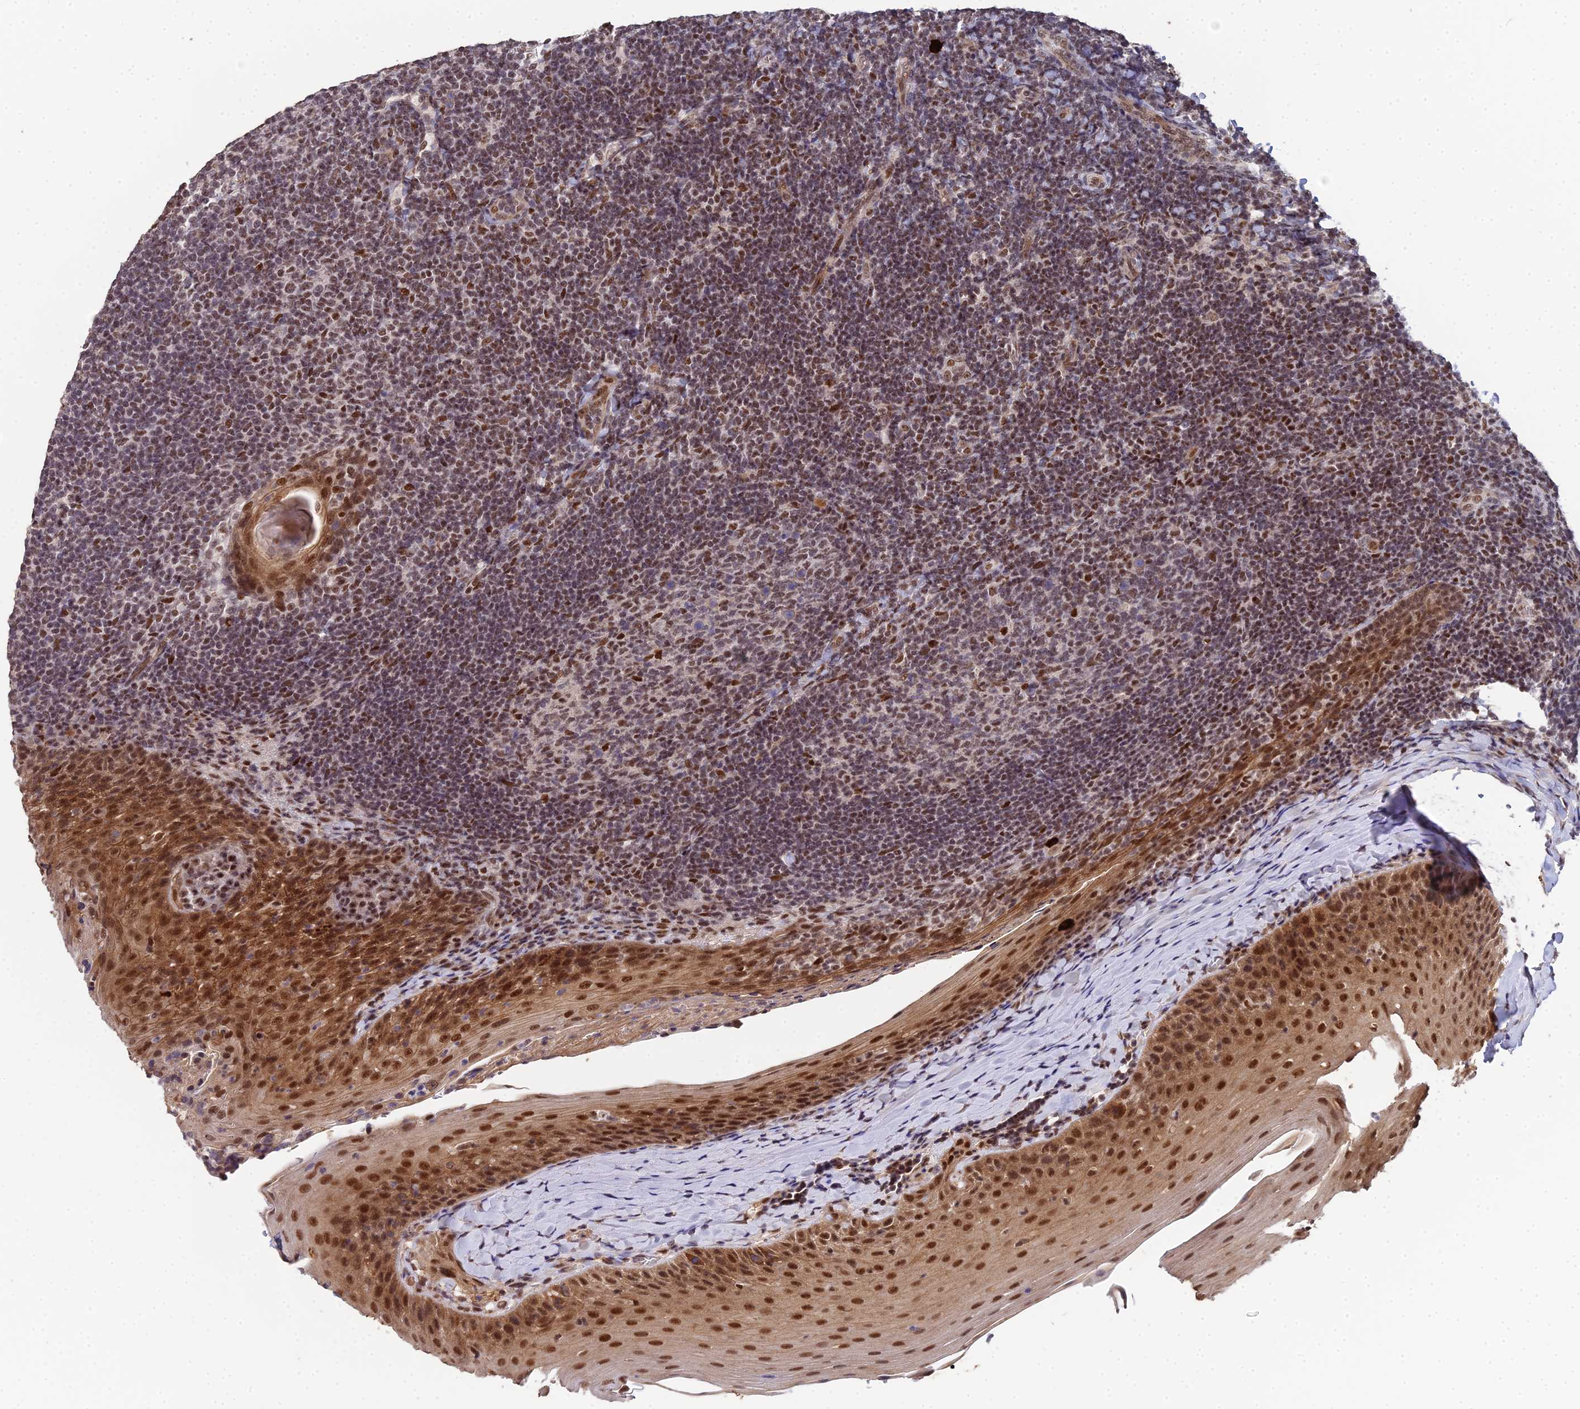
{"staining": {"intensity": "moderate", "quantity": "<25%", "location": "nuclear"}, "tissue": "tonsil", "cell_type": "Germinal center cells", "image_type": "normal", "snomed": [{"axis": "morphology", "description": "Normal tissue, NOS"}, {"axis": "topography", "description": "Tonsil"}], "caption": "Brown immunohistochemical staining in normal human tonsil exhibits moderate nuclear expression in about <25% of germinal center cells. Nuclei are stained in blue.", "gene": "BIVM", "patient": {"sex": "female", "age": 10}}